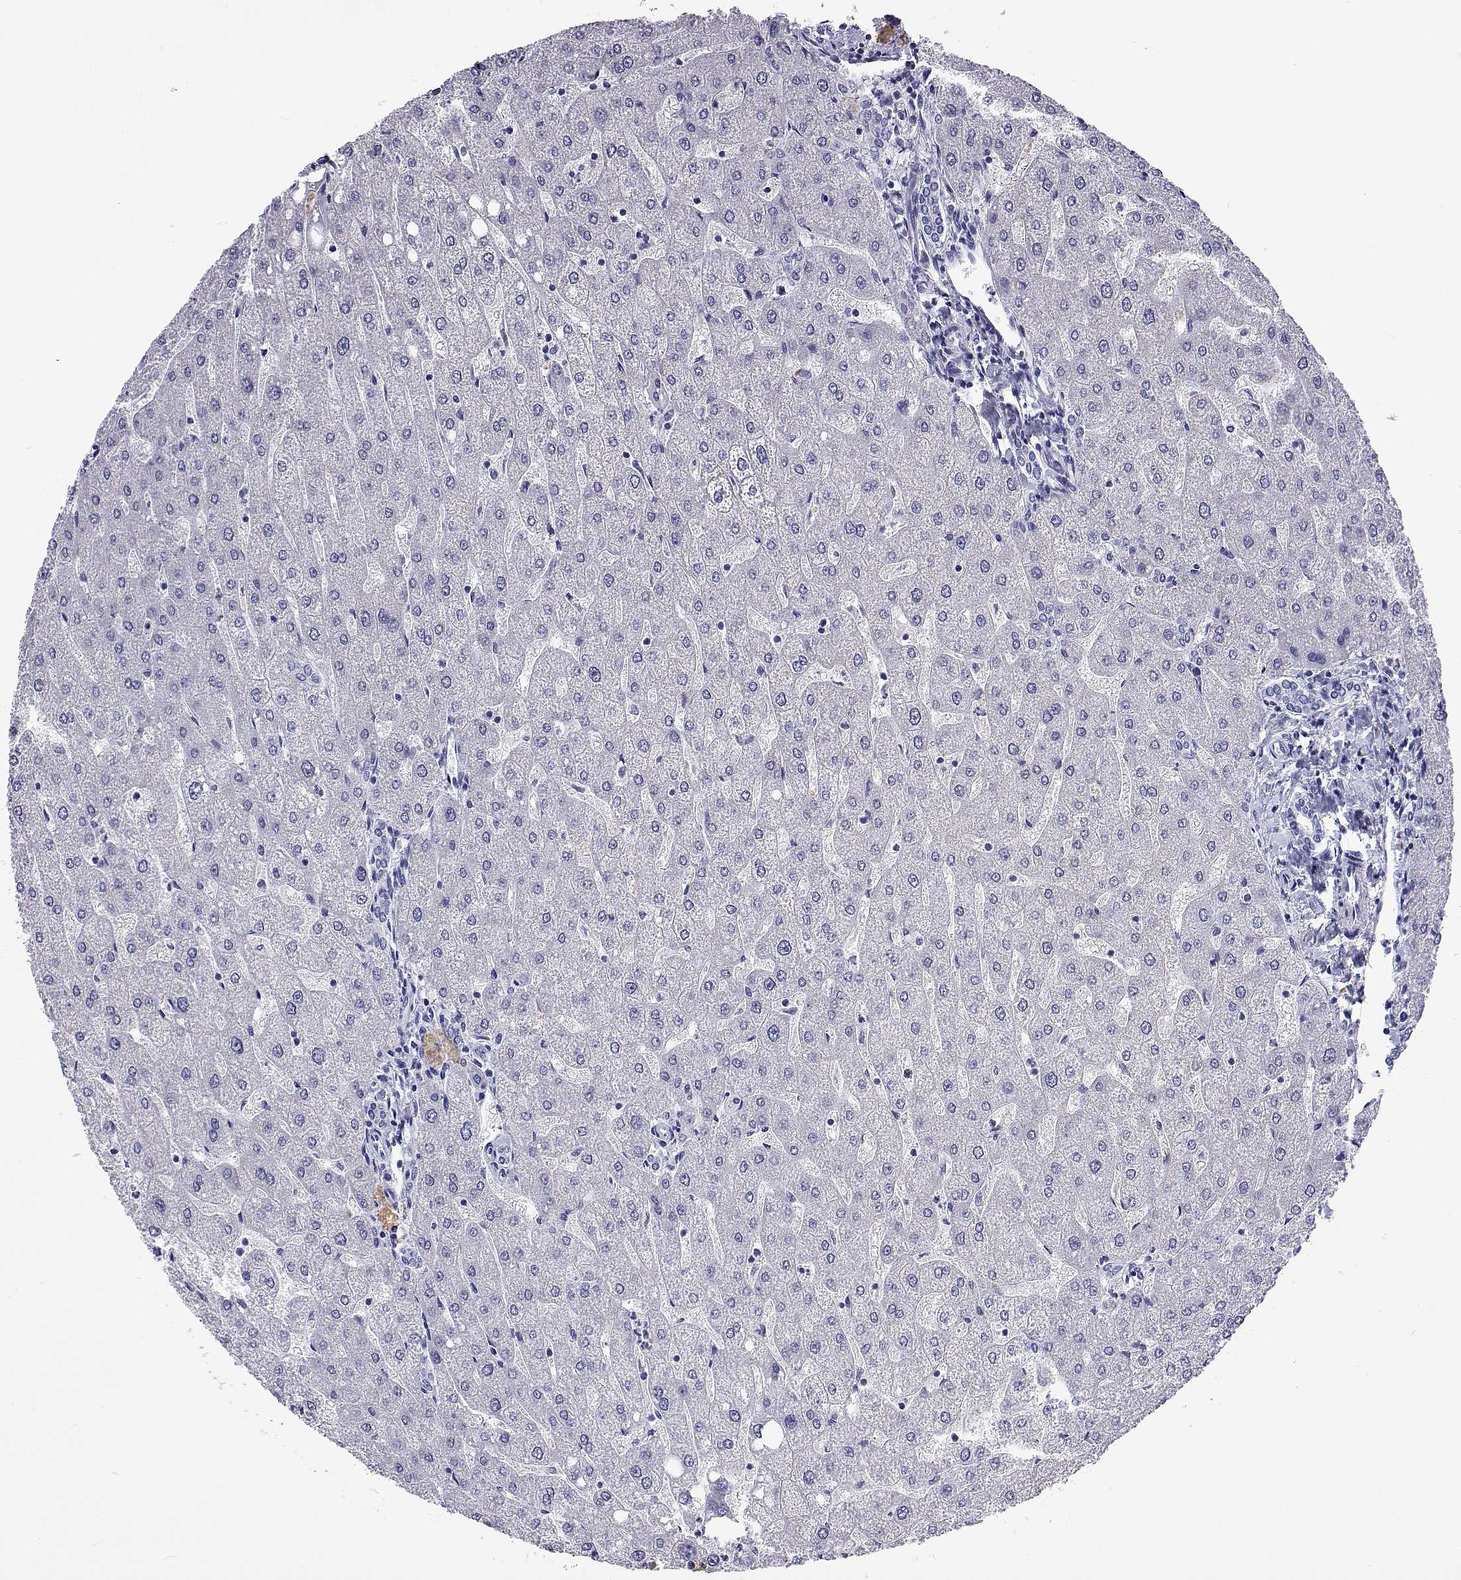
{"staining": {"intensity": "negative", "quantity": "none", "location": "none"}, "tissue": "liver", "cell_type": "Cholangiocytes", "image_type": "normal", "snomed": [{"axis": "morphology", "description": "Normal tissue, NOS"}, {"axis": "topography", "description": "Liver"}], "caption": "The photomicrograph reveals no significant expression in cholangiocytes of liver. (Immunohistochemistry (ihc), brightfield microscopy, high magnification).", "gene": "UMODL1", "patient": {"sex": "male", "age": 67}}